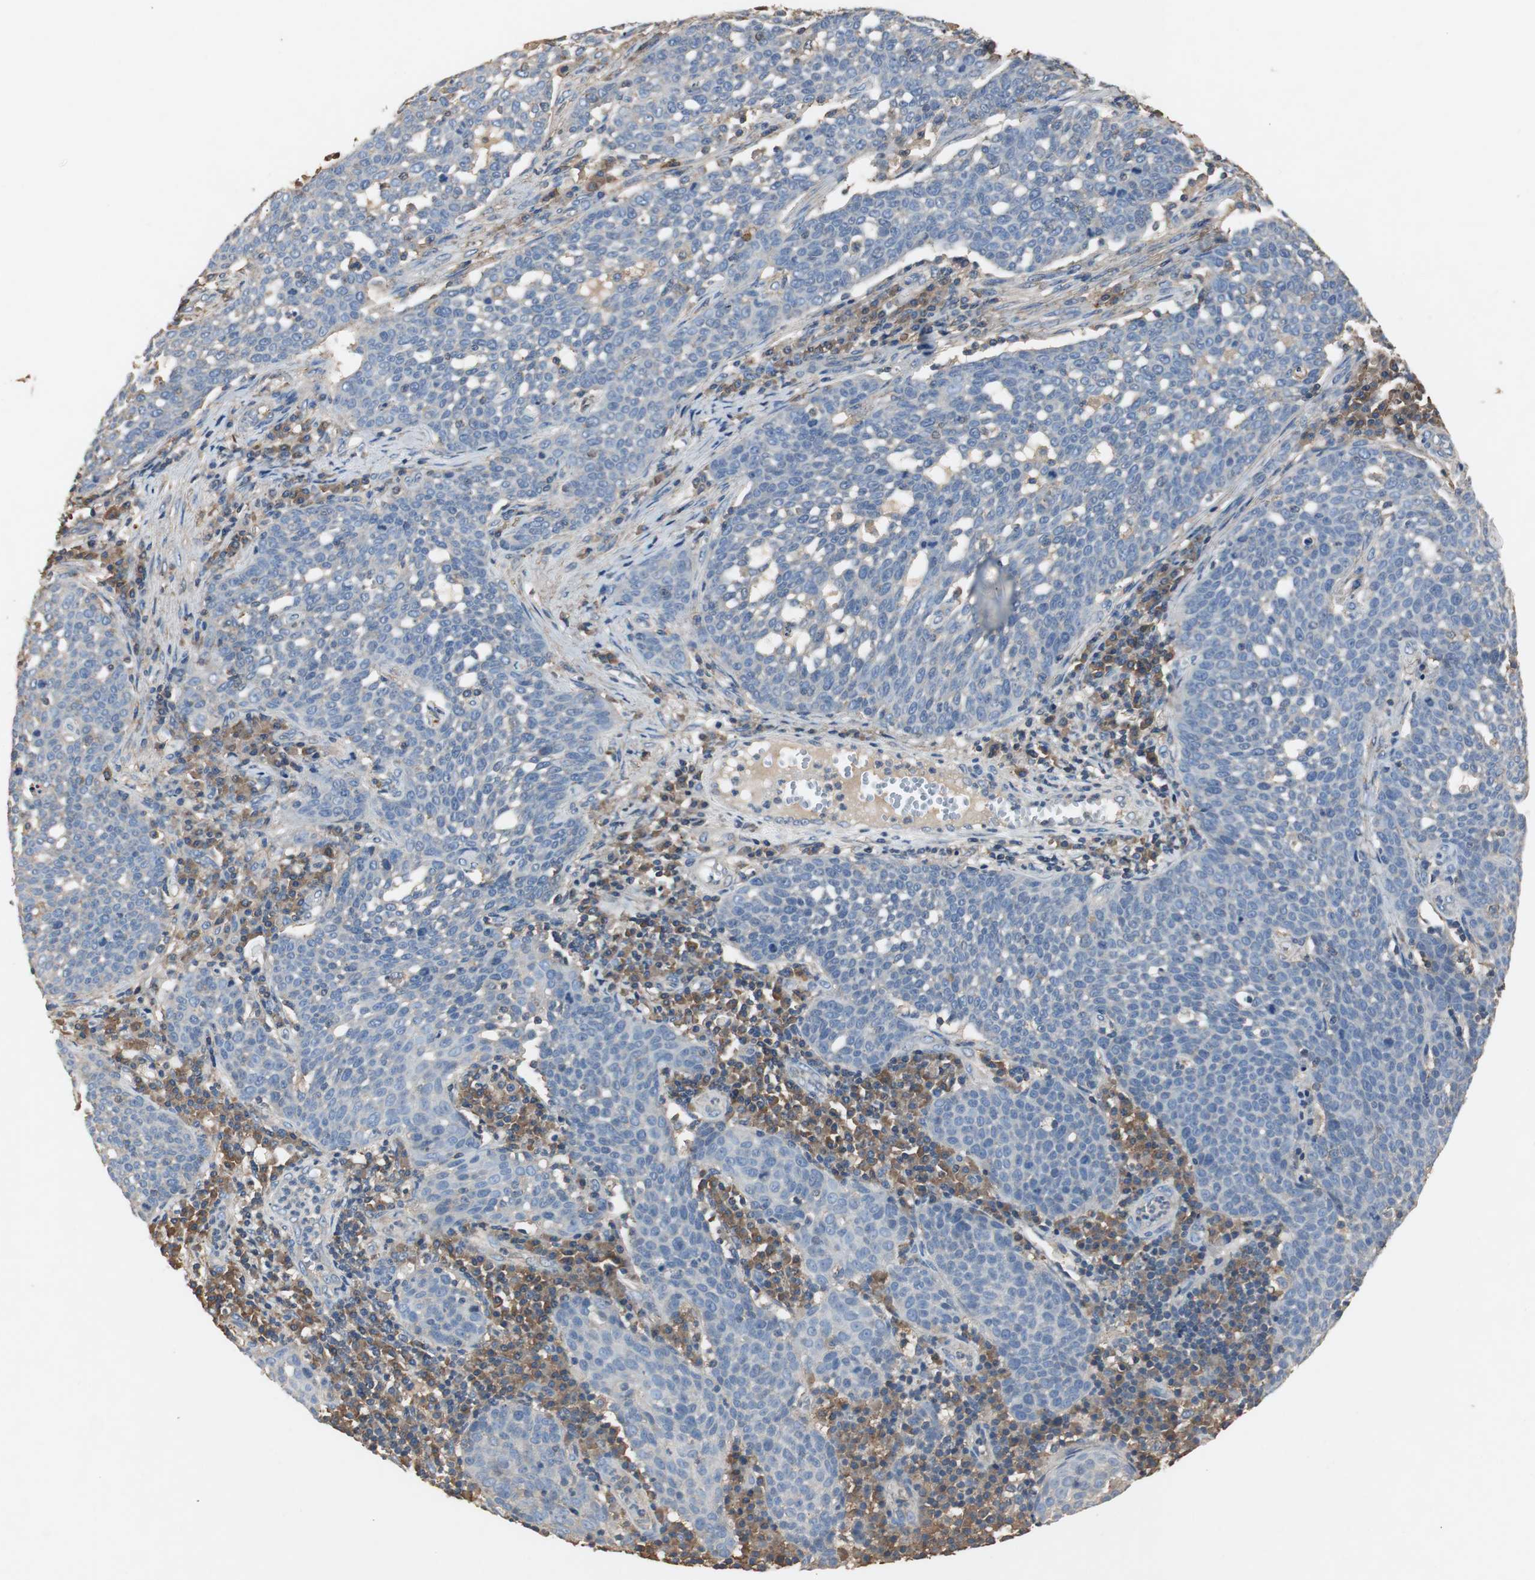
{"staining": {"intensity": "negative", "quantity": "none", "location": "none"}, "tissue": "cervical cancer", "cell_type": "Tumor cells", "image_type": "cancer", "snomed": [{"axis": "morphology", "description": "Squamous cell carcinoma, NOS"}, {"axis": "topography", "description": "Cervix"}], "caption": "Tumor cells are negative for brown protein staining in squamous cell carcinoma (cervical).", "gene": "TNFRSF14", "patient": {"sex": "female", "age": 34}}